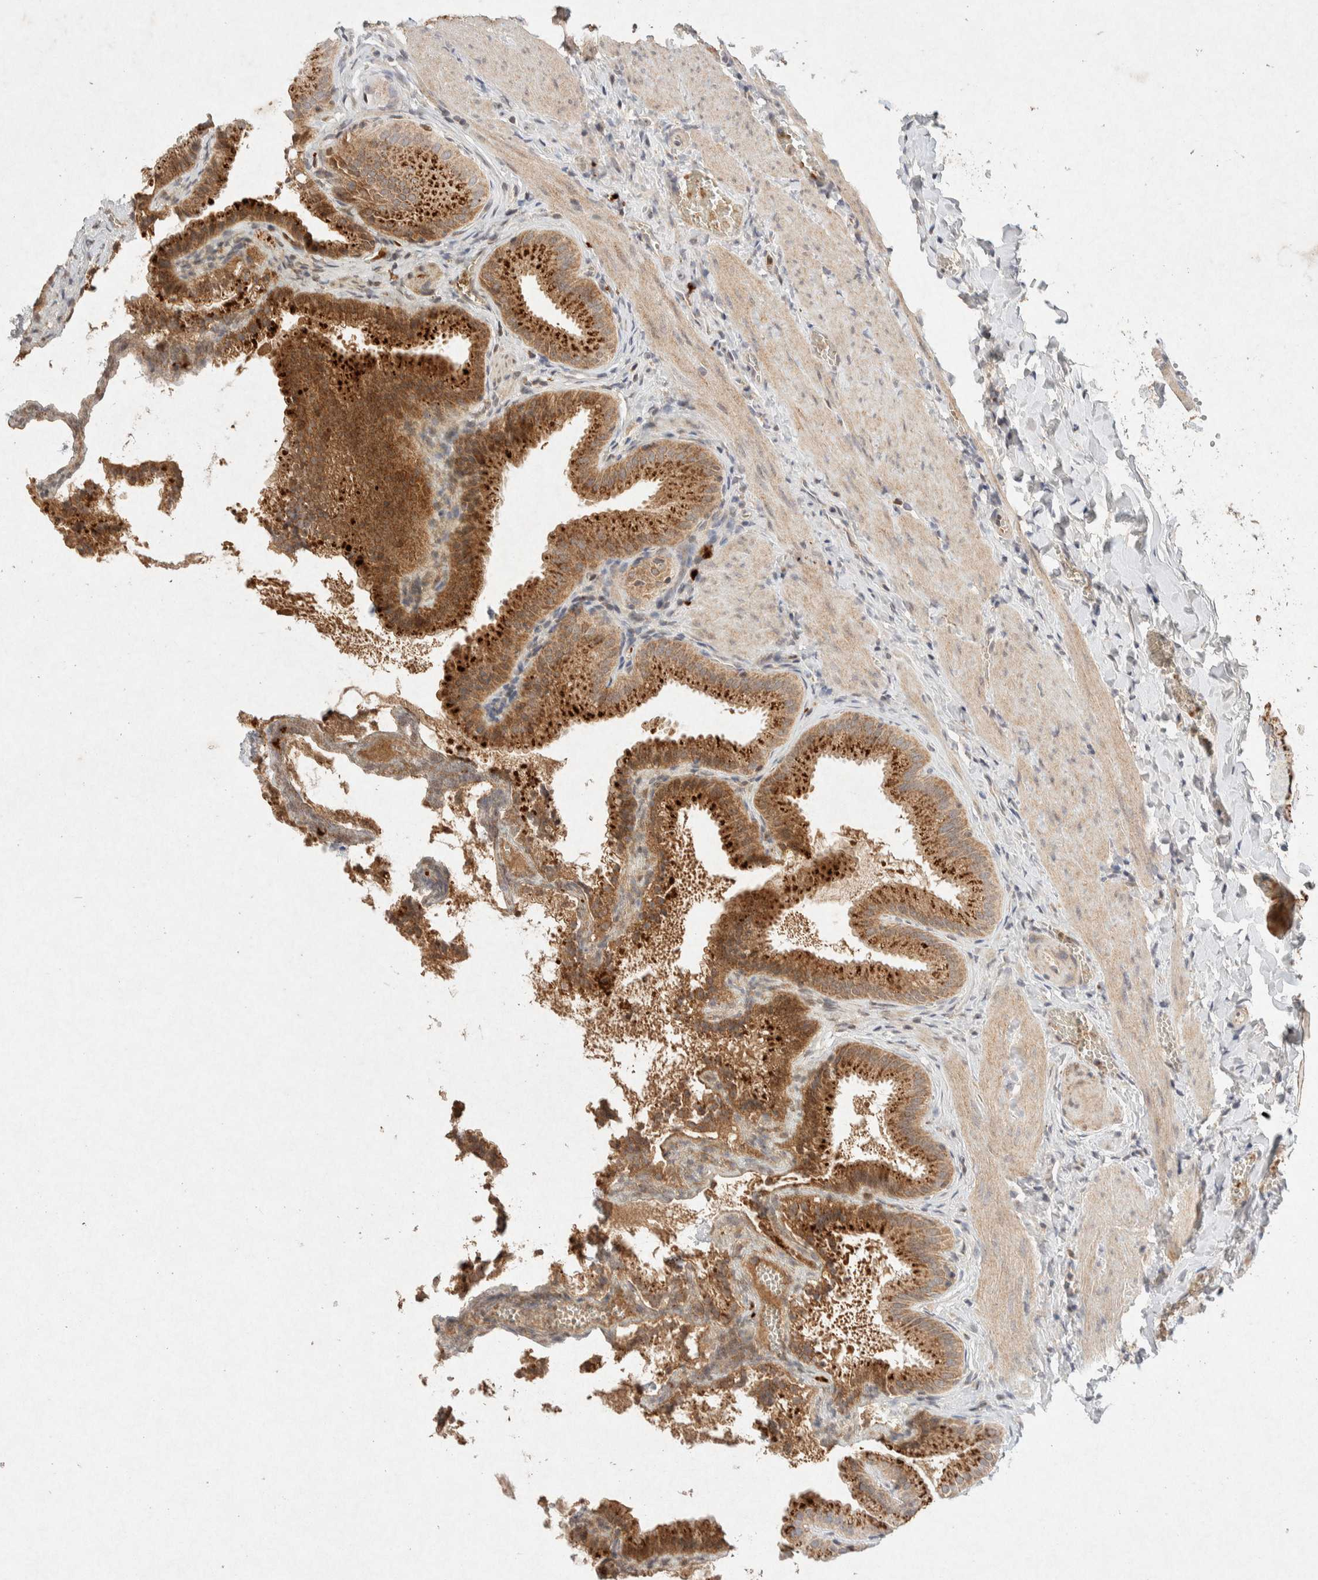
{"staining": {"intensity": "strong", "quantity": ">75%", "location": "cytoplasmic/membranous"}, "tissue": "gallbladder", "cell_type": "Glandular cells", "image_type": "normal", "snomed": [{"axis": "morphology", "description": "Normal tissue, NOS"}, {"axis": "topography", "description": "Gallbladder"}], "caption": "Immunohistochemical staining of normal gallbladder demonstrates strong cytoplasmic/membranous protein staining in approximately >75% of glandular cells.", "gene": "GNAI1", "patient": {"sex": "male", "age": 38}}